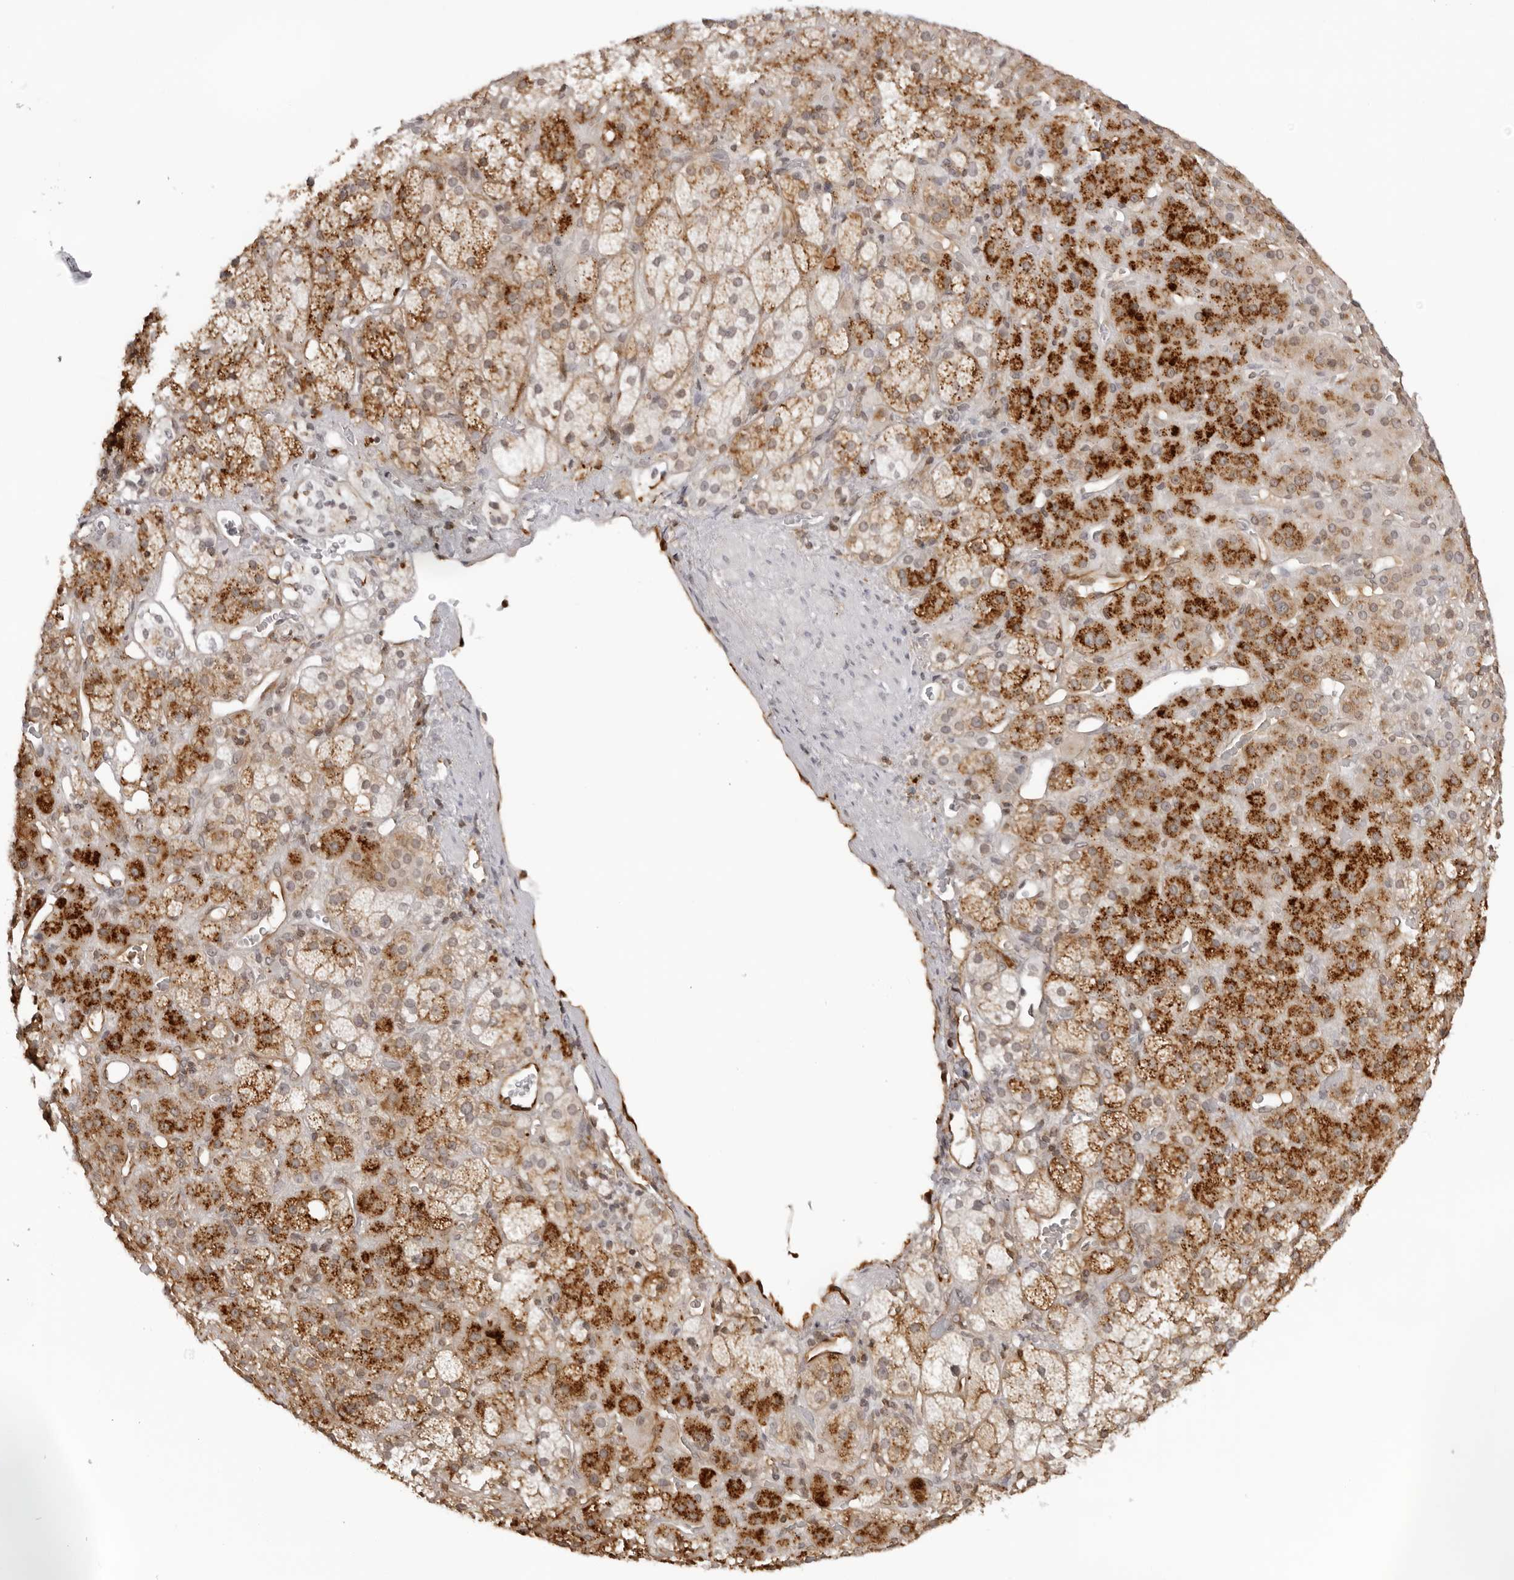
{"staining": {"intensity": "strong", "quantity": "25%-75%", "location": "cytoplasmic/membranous"}, "tissue": "adrenal gland", "cell_type": "Glandular cells", "image_type": "normal", "snomed": [{"axis": "morphology", "description": "Normal tissue, NOS"}, {"axis": "topography", "description": "Adrenal gland"}], "caption": "IHC photomicrograph of benign human adrenal gland stained for a protein (brown), which shows high levels of strong cytoplasmic/membranous staining in approximately 25%-75% of glandular cells.", "gene": "DYNLT5", "patient": {"sex": "male", "age": 57}}